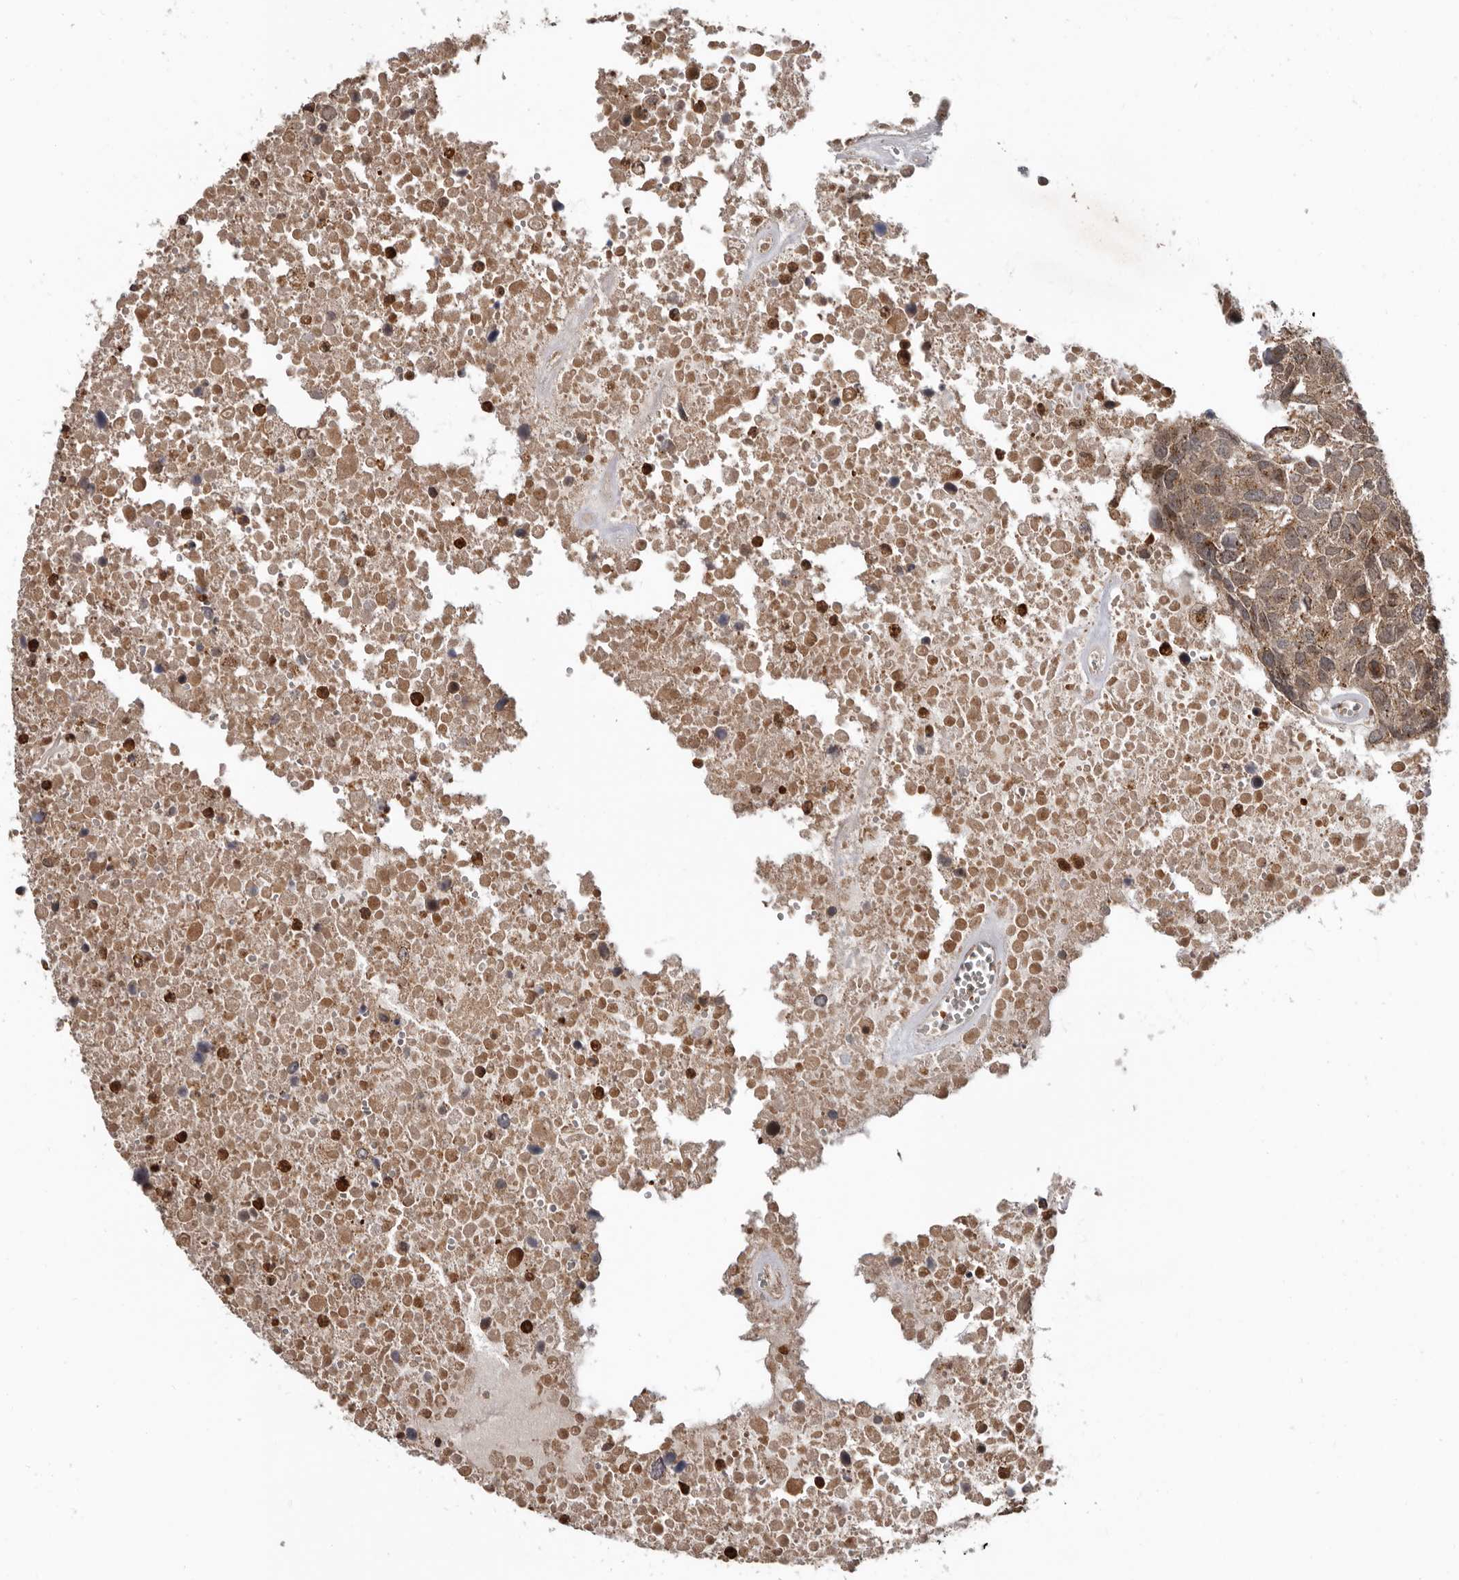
{"staining": {"intensity": "moderate", "quantity": ">75%", "location": "cytoplasmic/membranous"}, "tissue": "head and neck cancer", "cell_type": "Tumor cells", "image_type": "cancer", "snomed": [{"axis": "morphology", "description": "Squamous cell carcinoma, NOS"}, {"axis": "topography", "description": "Head-Neck"}], "caption": "This is an image of IHC staining of head and neck squamous cell carcinoma, which shows moderate positivity in the cytoplasmic/membranous of tumor cells.", "gene": "FGFR4", "patient": {"sex": "male", "age": 66}}